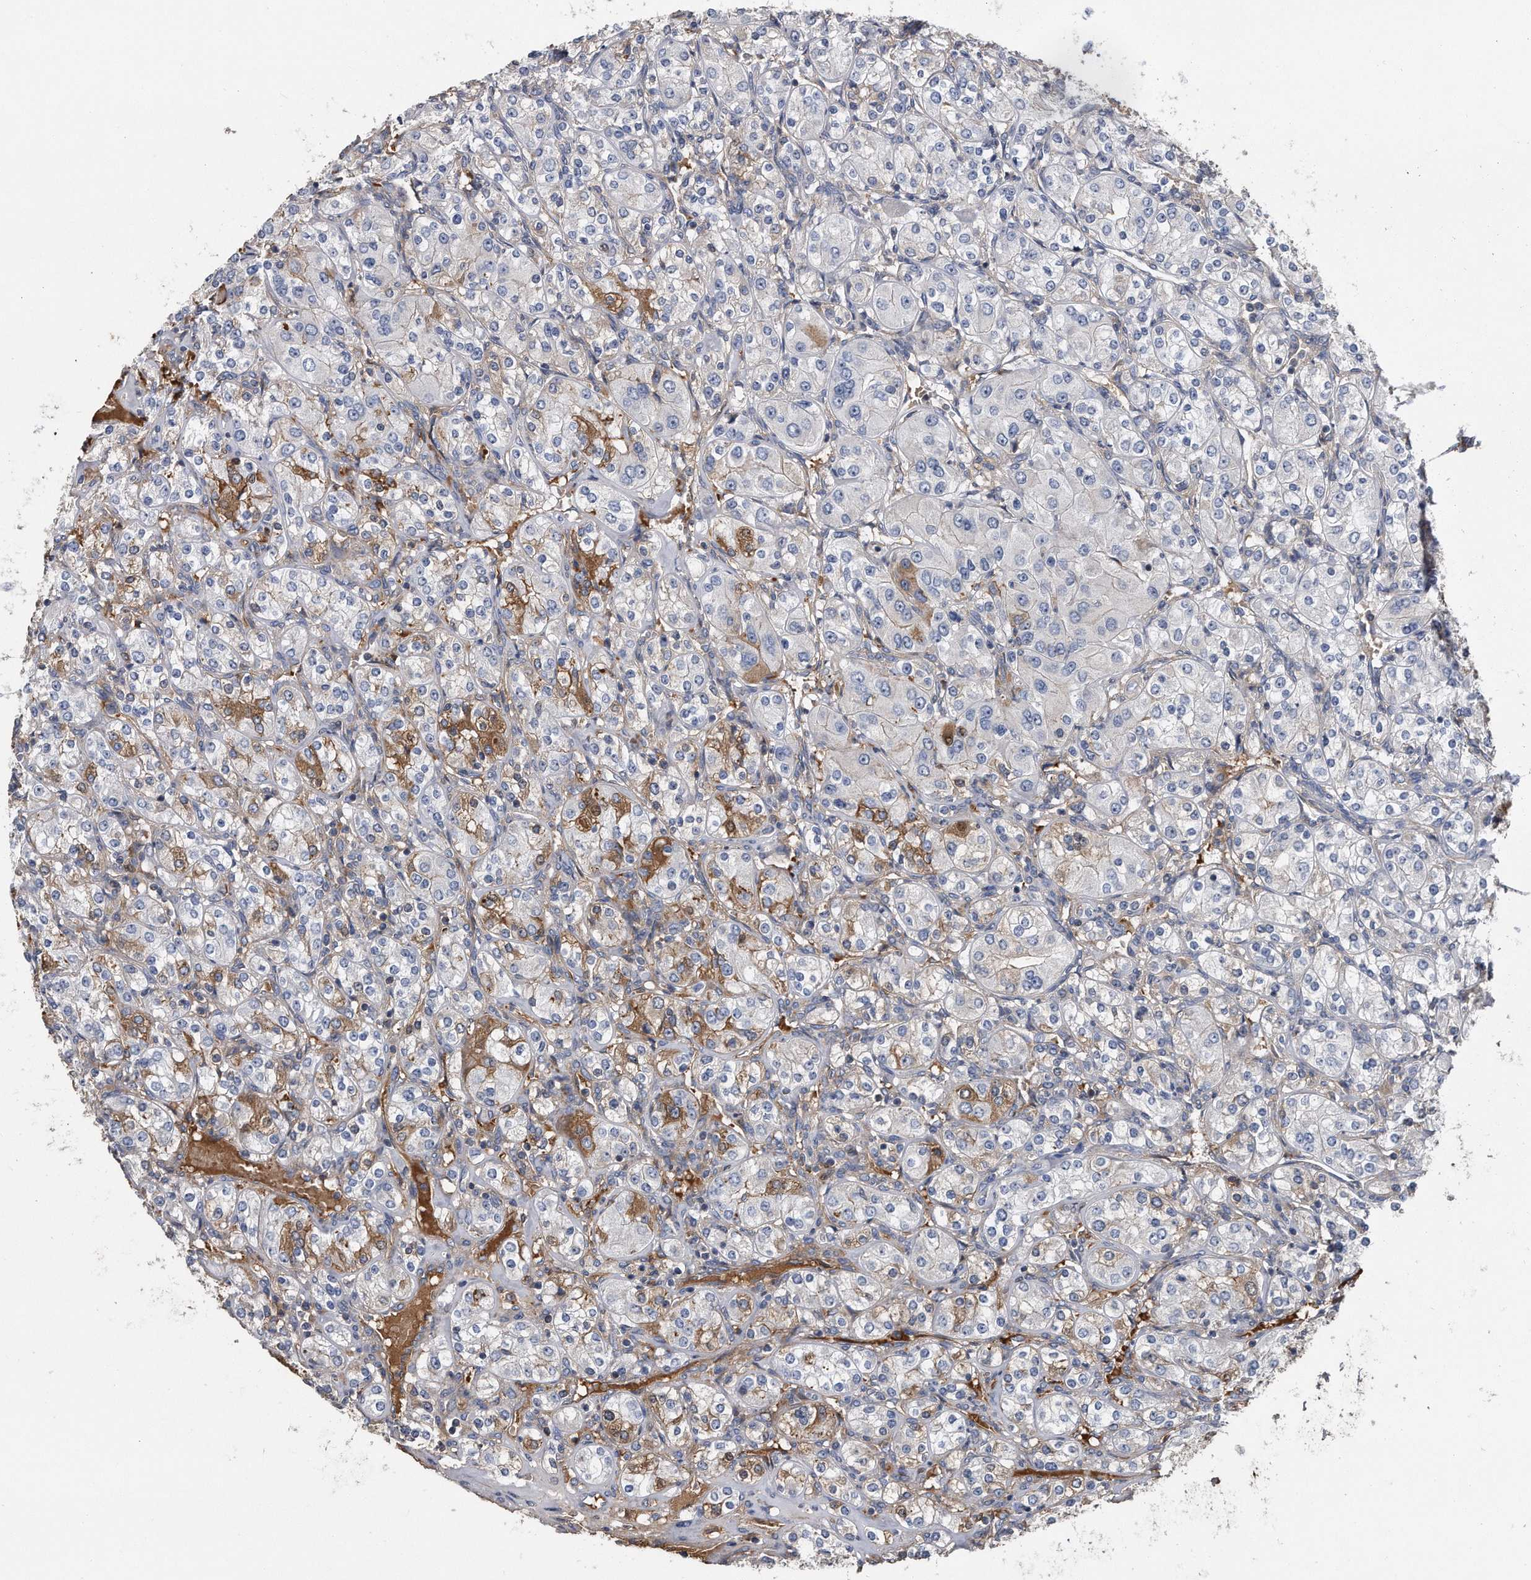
{"staining": {"intensity": "moderate", "quantity": "<25%", "location": "cytoplasmic/membranous"}, "tissue": "renal cancer", "cell_type": "Tumor cells", "image_type": "cancer", "snomed": [{"axis": "morphology", "description": "Adenocarcinoma, NOS"}, {"axis": "topography", "description": "Kidney"}], "caption": "Renal cancer was stained to show a protein in brown. There is low levels of moderate cytoplasmic/membranous staining in approximately <25% of tumor cells. (DAB IHC, brown staining for protein, blue staining for nuclei).", "gene": "KCND3", "patient": {"sex": "male", "age": 77}}